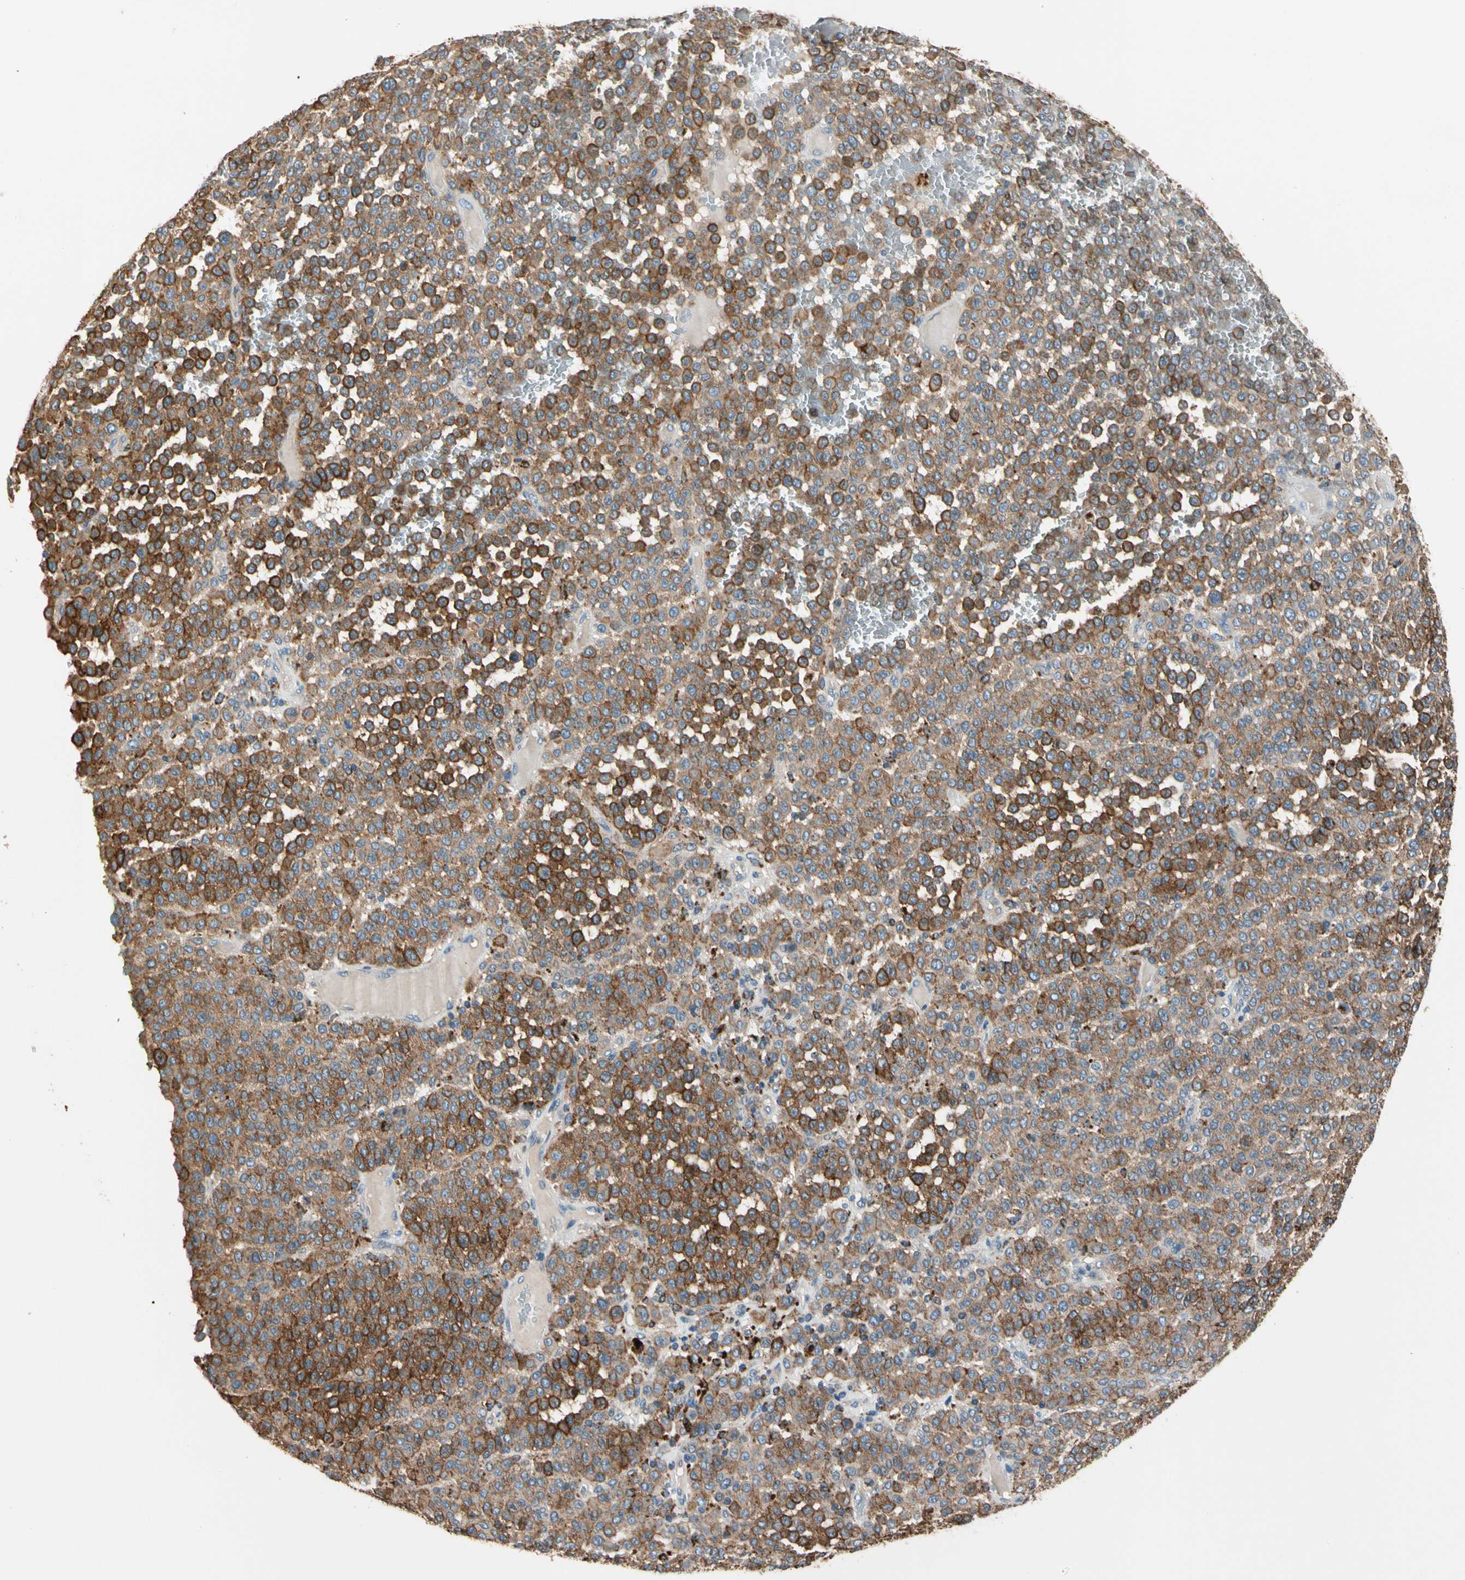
{"staining": {"intensity": "moderate", "quantity": ">75%", "location": "cytoplasmic/membranous"}, "tissue": "melanoma", "cell_type": "Tumor cells", "image_type": "cancer", "snomed": [{"axis": "morphology", "description": "Malignant melanoma, Metastatic site"}, {"axis": "topography", "description": "Pancreas"}], "caption": "The immunohistochemical stain labels moderate cytoplasmic/membranous positivity in tumor cells of malignant melanoma (metastatic site) tissue.", "gene": "GM2A", "patient": {"sex": "female", "age": 30}}